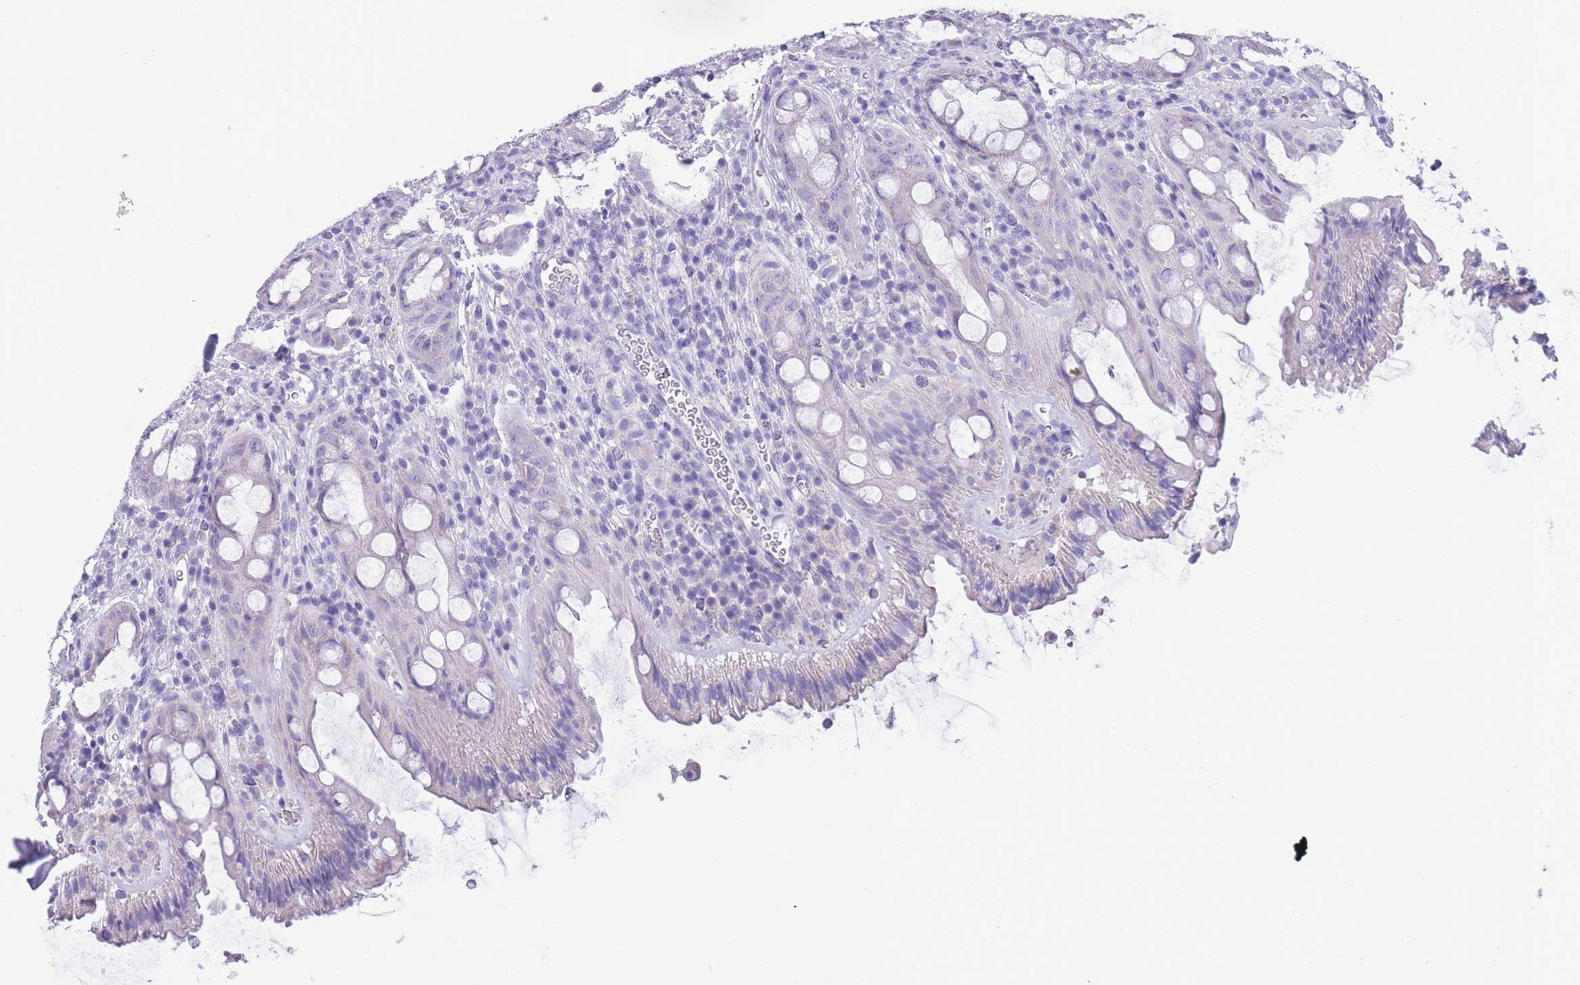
{"staining": {"intensity": "negative", "quantity": "none", "location": "none"}, "tissue": "rectum", "cell_type": "Glandular cells", "image_type": "normal", "snomed": [{"axis": "morphology", "description": "Normal tissue, NOS"}, {"axis": "topography", "description": "Rectum"}], "caption": "Glandular cells show no significant protein positivity in unremarkable rectum. (Stains: DAB IHC with hematoxylin counter stain, Microscopy: brightfield microscopy at high magnification).", "gene": "INTS2", "patient": {"sex": "female", "age": 57}}